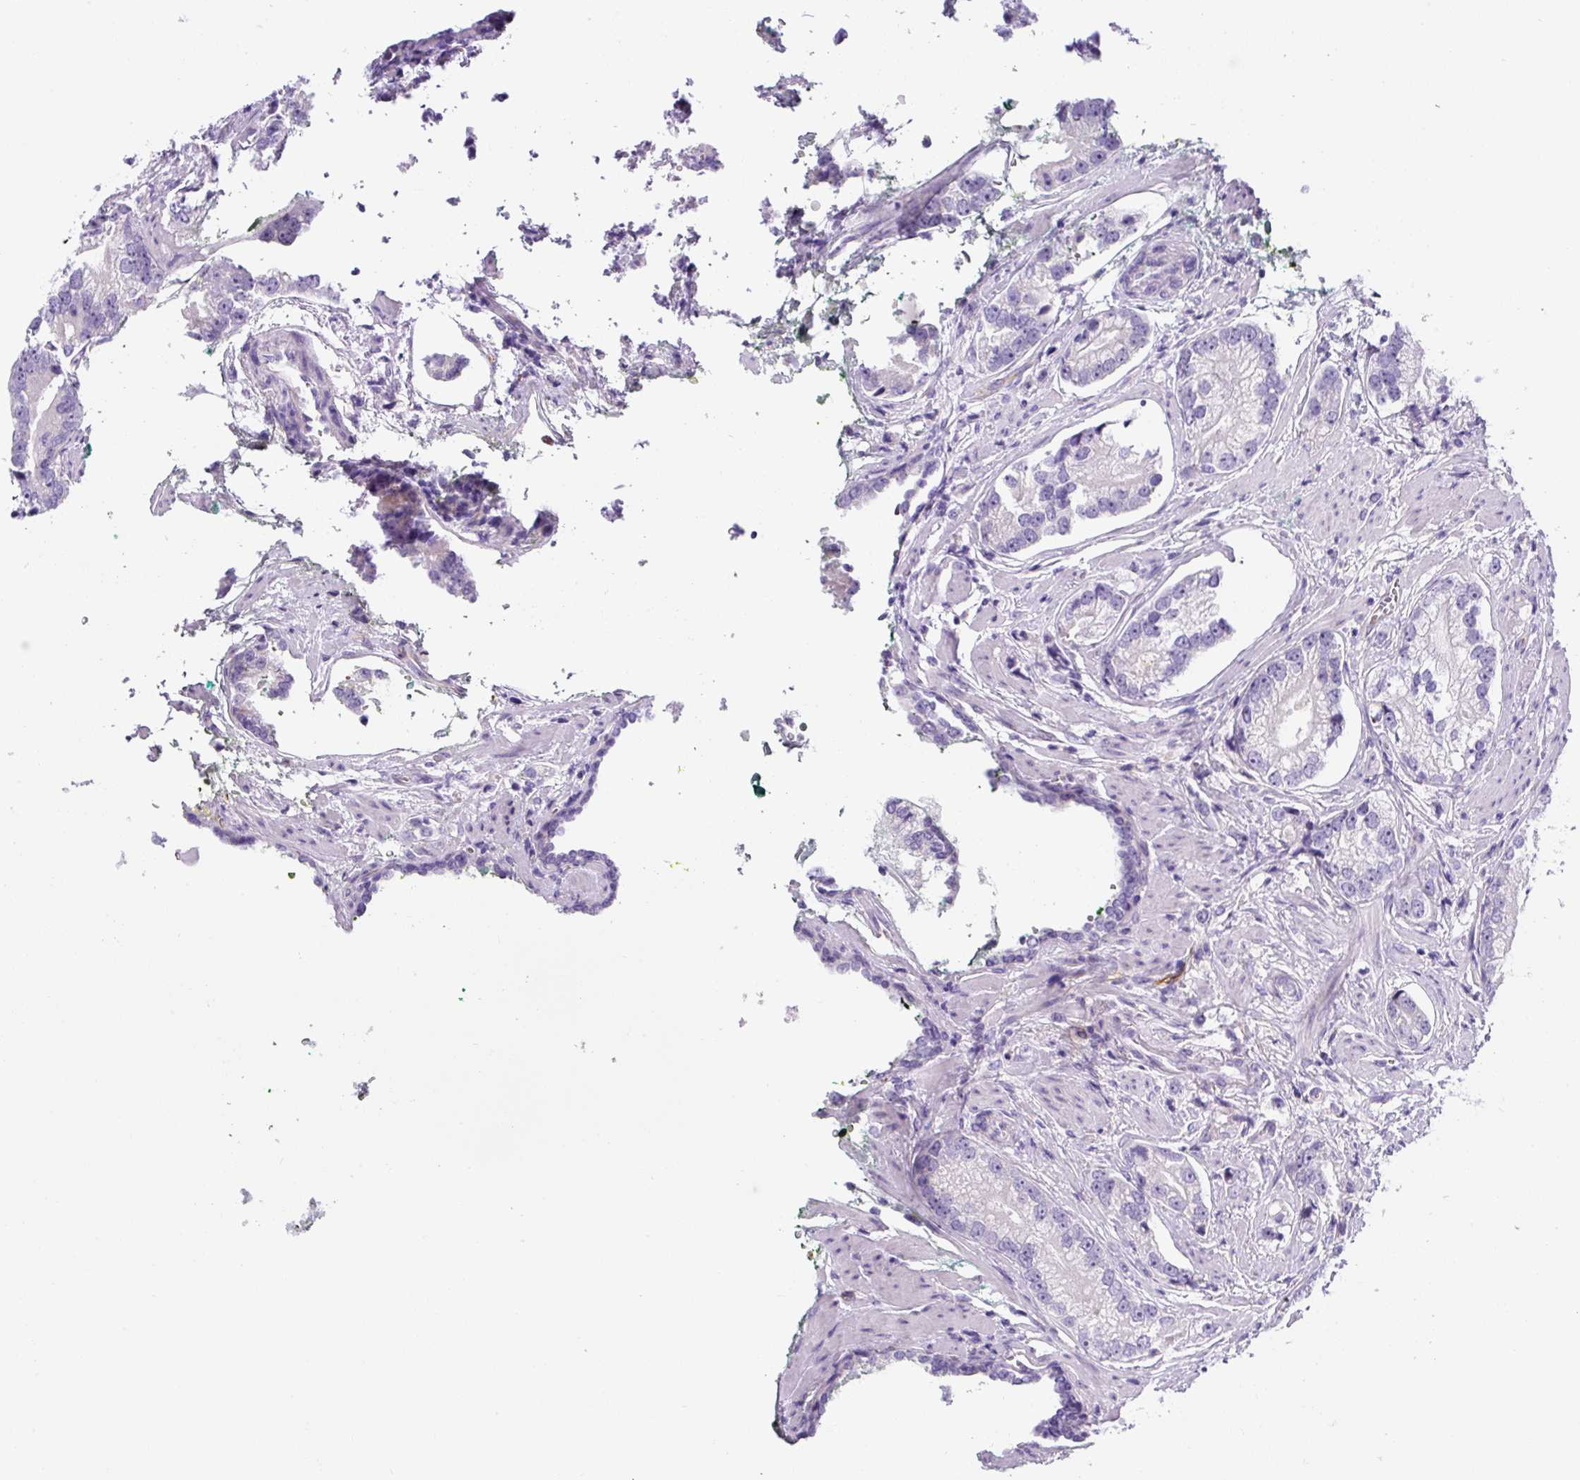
{"staining": {"intensity": "negative", "quantity": "none", "location": "none"}, "tissue": "prostate cancer", "cell_type": "Tumor cells", "image_type": "cancer", "snomed": [{"axis": "morphology", "description": "Adenocarcinoma, High grade"}, {"axis": "topography", "description": "Prostate"}], "caption": "This is an IHC image of human prostate cancer (adenocarcinoma (high-grade)). There is no positivity in tumor cells.", "gene": "ASB4", "patient": {"sex": "male", "age": 75}}